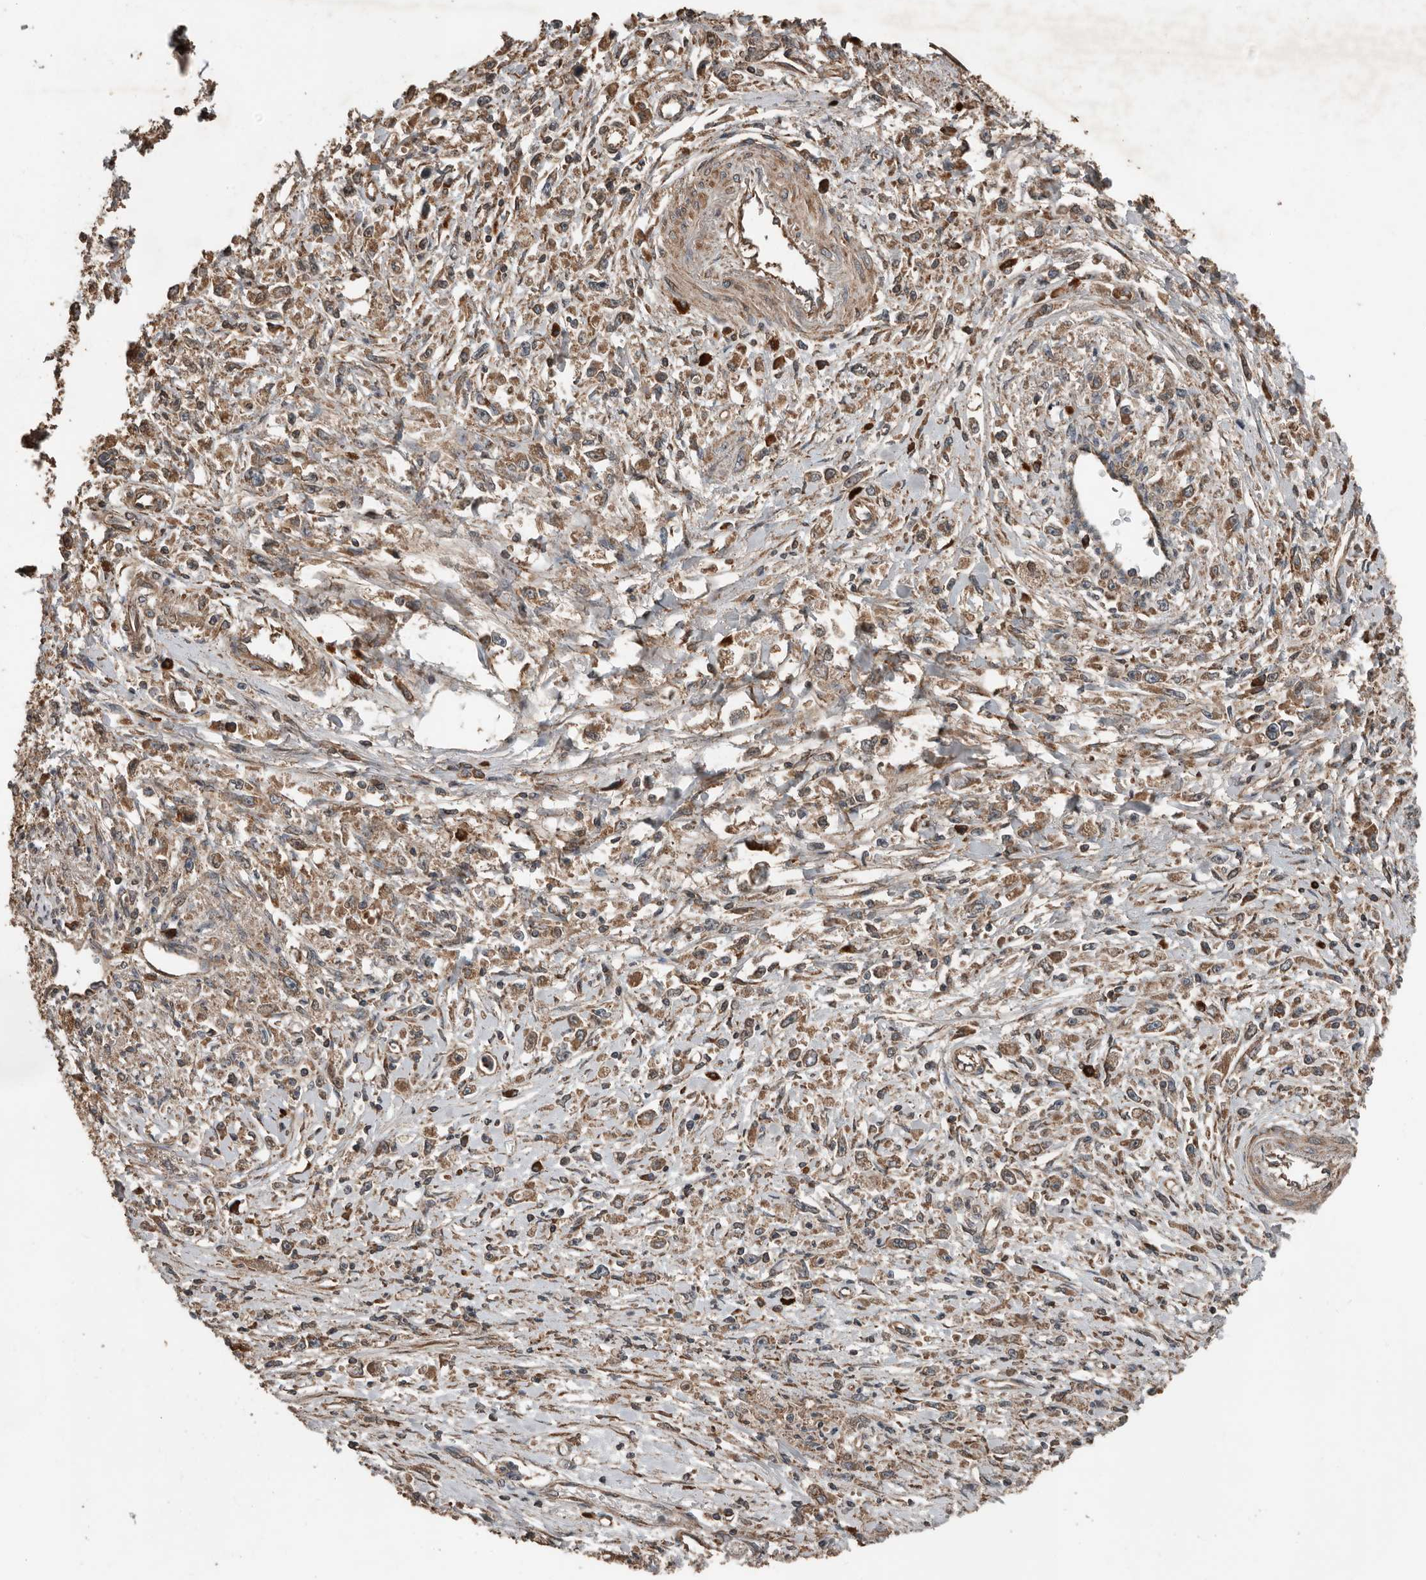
{"staining": {"intensity": "moderate", "quantity": ">75%", "location": "cytoplasmic/membranous"}, "tissue": "stomach cancer", "cell_type": "Tumor cells", "image_type": "cancer", "snomed": [{"axis": "morphology", "description": "Adenocarcinoma, NOS"}, {"axis": "topography", "description": "Stomach"}], "caption": "DAB immunohistochemical staining of human stomach cancer demonstrates moderate cytoplasmic/membranous protein positivity in about >75% of tumor cells. The protein of interest is stained brown, and the nuclei are stained in blue (DAB (3,3'-diaminobenzidine) IHC with brightfield microscopy, high magnification).", "gene": "RNF207", "patient": {"sex": "female", "age": 59}}